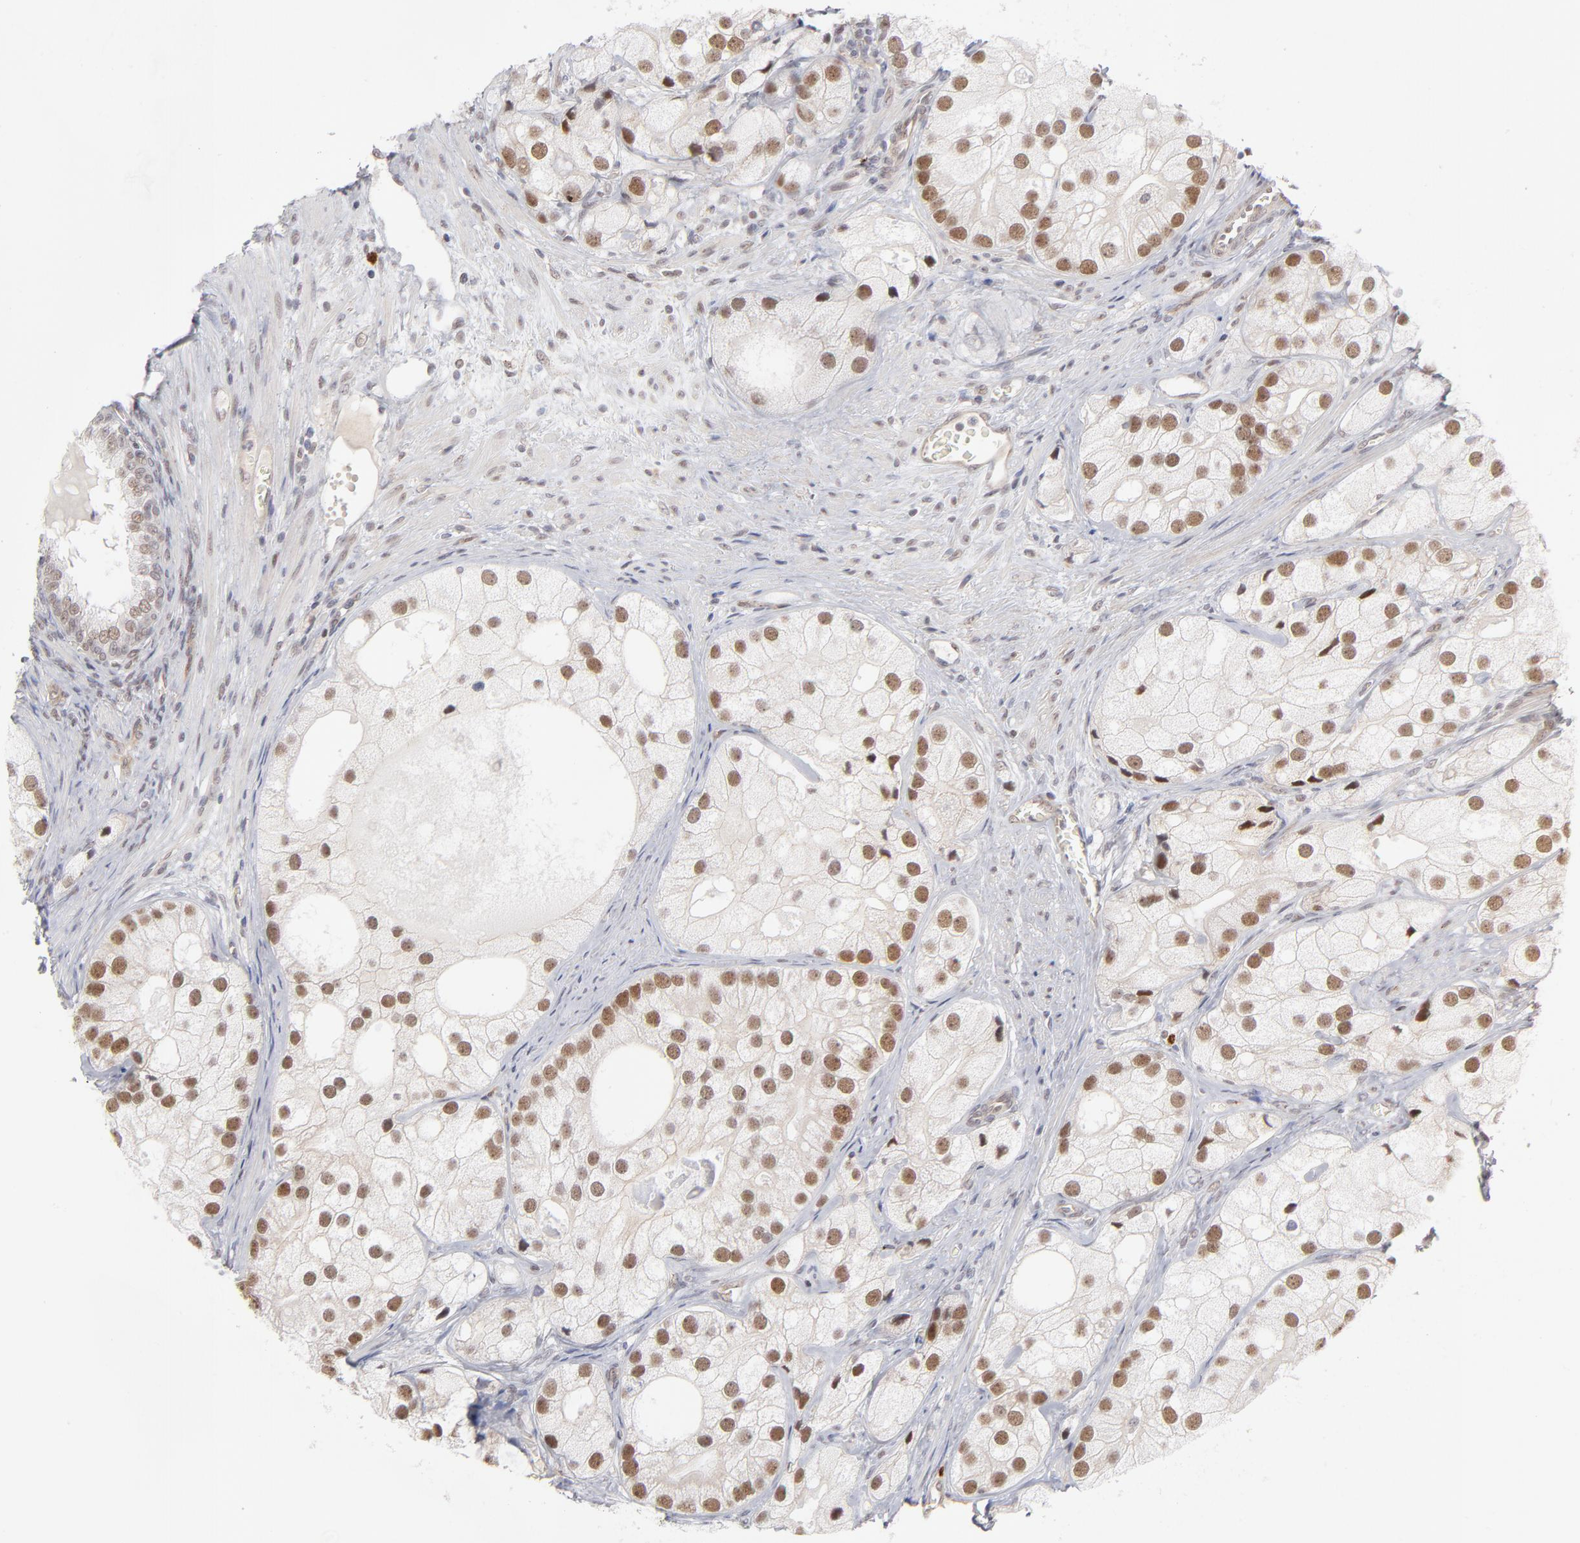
{"staining": {"intensity": "moderate", "quantity": ">75%", "location": "cytoplasmic/membranous,nuclear"}, "tissue": "prostate cancer", "cell_type": "Tumor cells", "image_type": "cancer", "snomed": [{"axis": "morphology", "description": "Adenocarcinoma, Low grade"}, {"axis": "topography", "description": "Prostate"}], "caption": "The immunohistochemical stain highlights moderate cytoplasmic/membranous and nuclear positivity in tumor cells of prostate cancer (adenocarcinoma (low-grade)) tissue.", "gene": "NBN", "patient": {"sex": "male", "age": 69}}